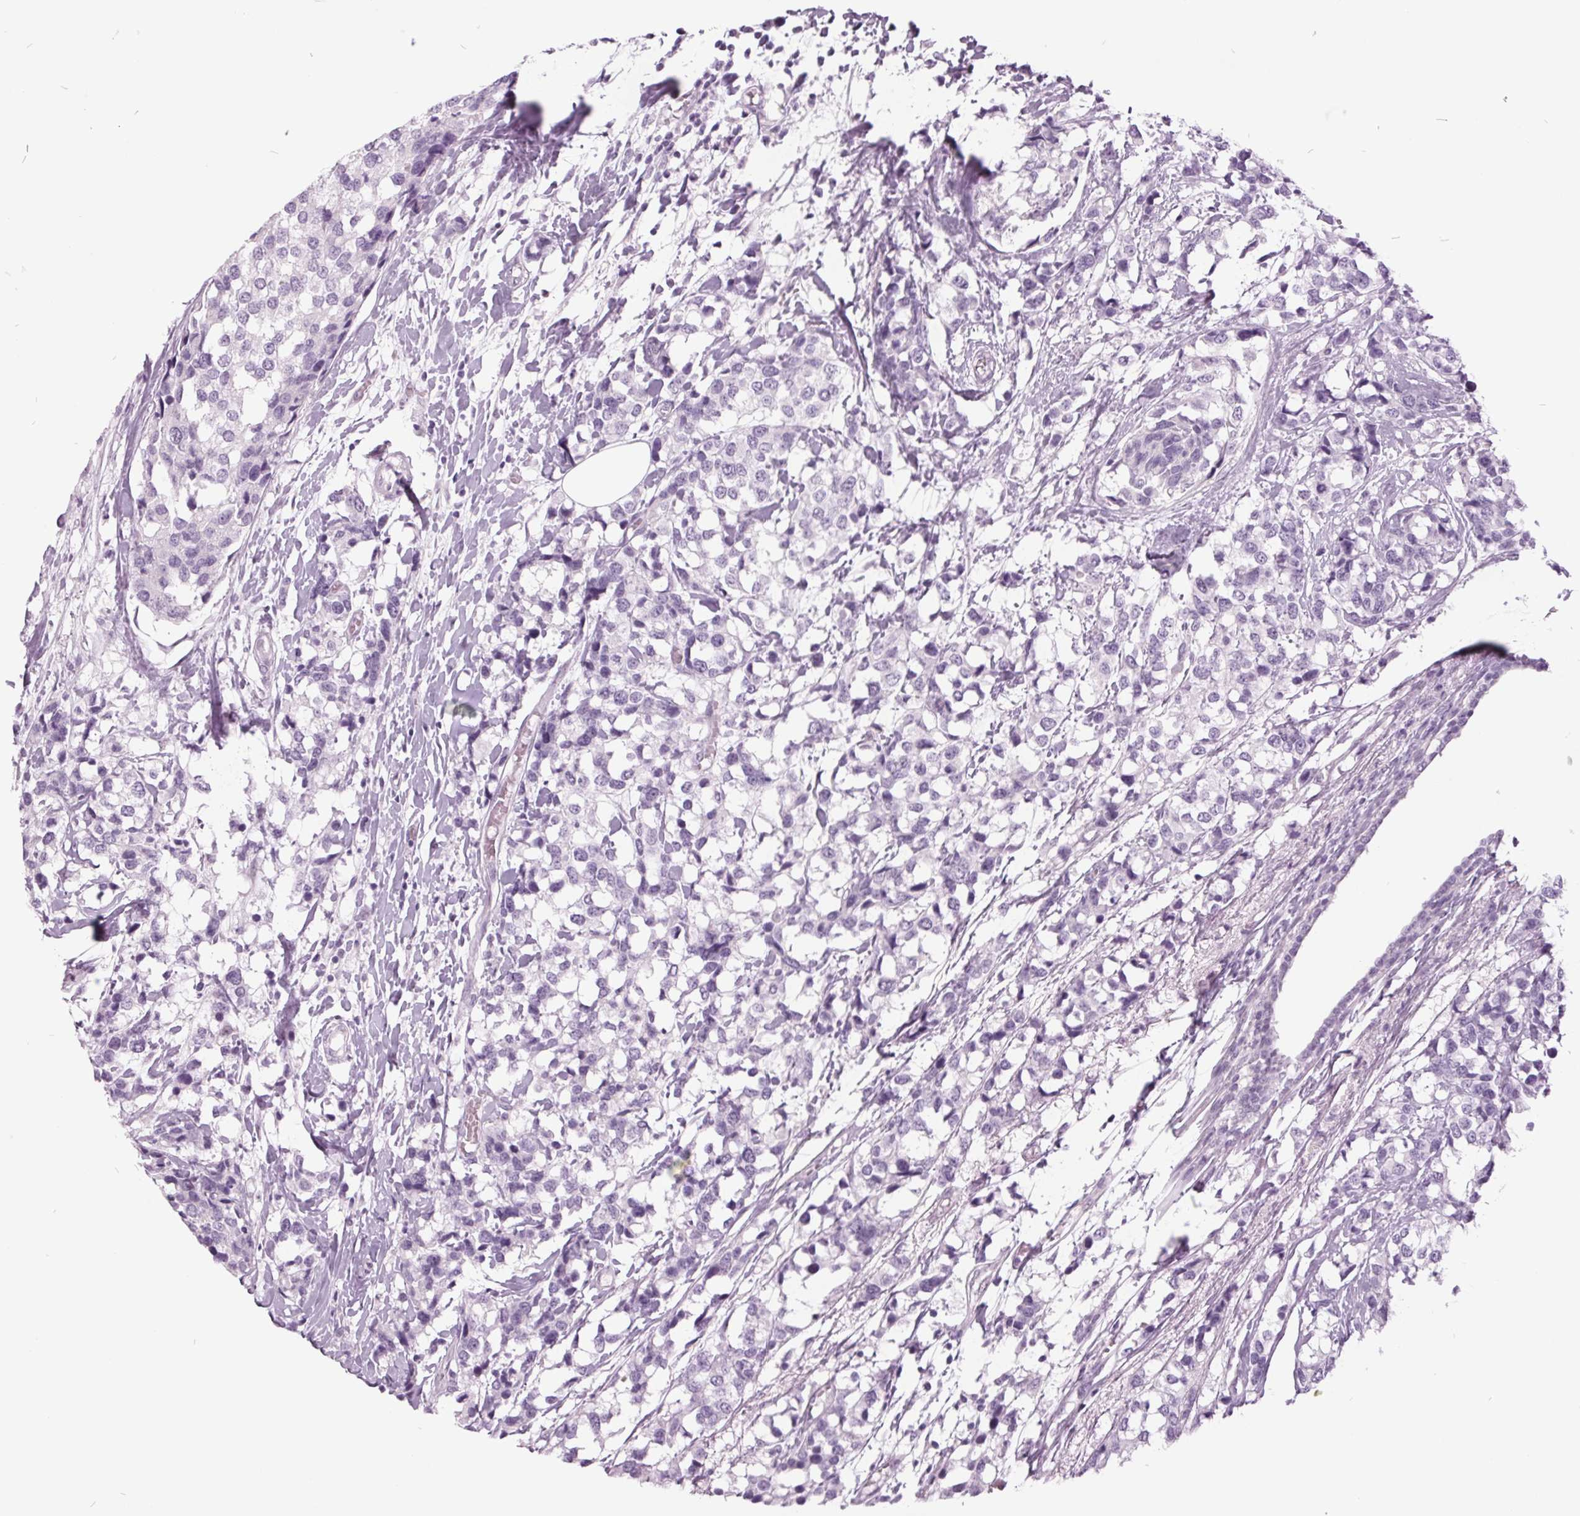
{"staining": {"intensity": "negative", "quantity": "none", "location": "none"}, "tissue": "breast cancer", "cell_type": "Tumor cells", "image_type": "cancer", "snomed": [{"axis": "morphology", "description": "Lobular carcinoma"}, {"axis": "topography", "description": "Breast"}], "caption": "Protein analysis of breast lobular carcinoma demonstrates no significant expression in tumor cells.", "gene": "ODAD2", "patient": {"sex": "female", "age": 59}}